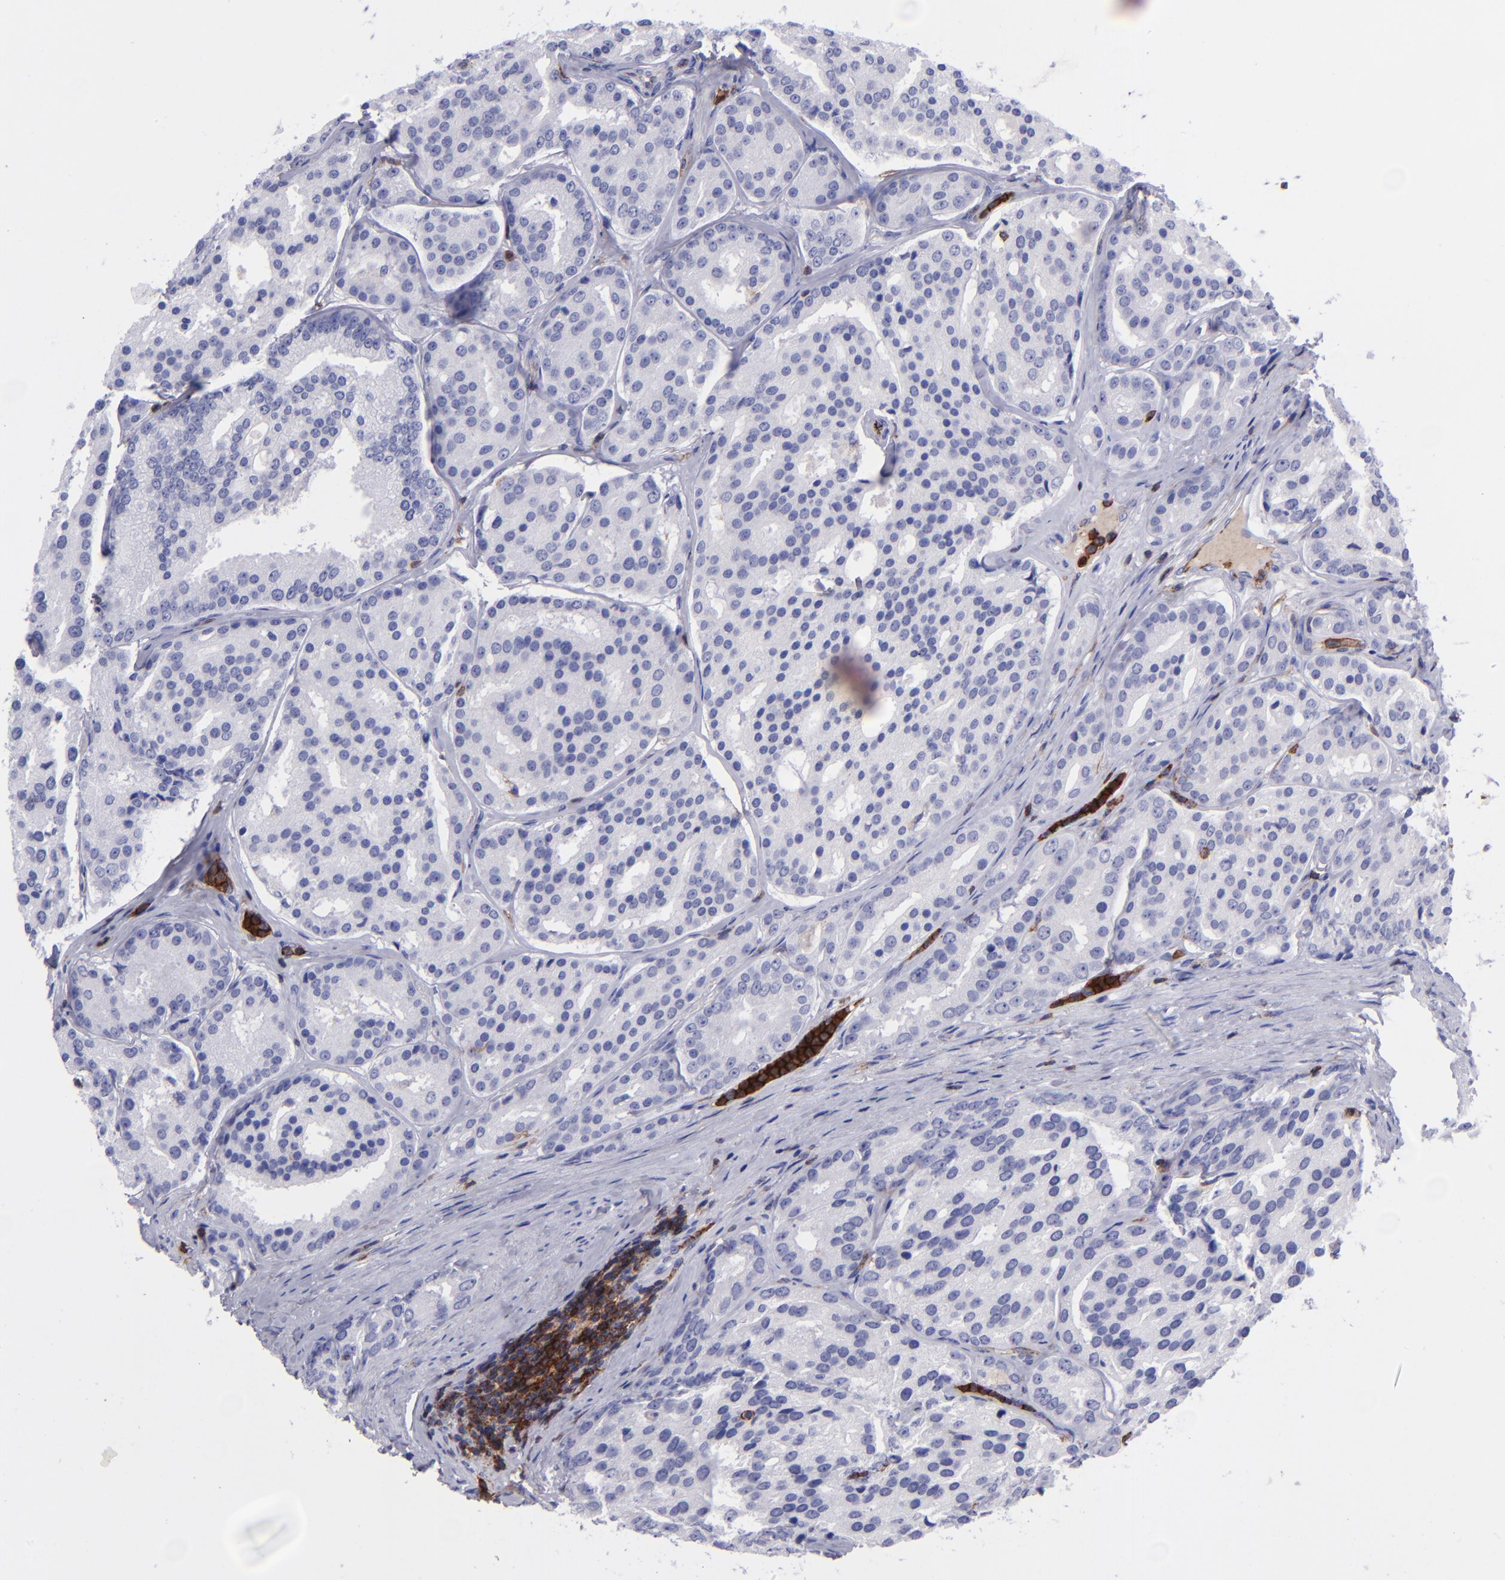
{"staining": {"intensity": "negative", "quantity": "none", "location": "none"}, "tissue": "prostate cancer", "cell_type": "Tumor cells", "image_type": "cancer", "snomed": [{"axis": "morphology", "description": "Adenocarcinoma, High grade"}, {"axis": "topography", "description": "Prostate"}], "caption": "The histopathology image reveals no significant staining in tumor cells of prostate cancer.", "gene": "ICAM3", "patient": {"sex": "male", "age": 64}}